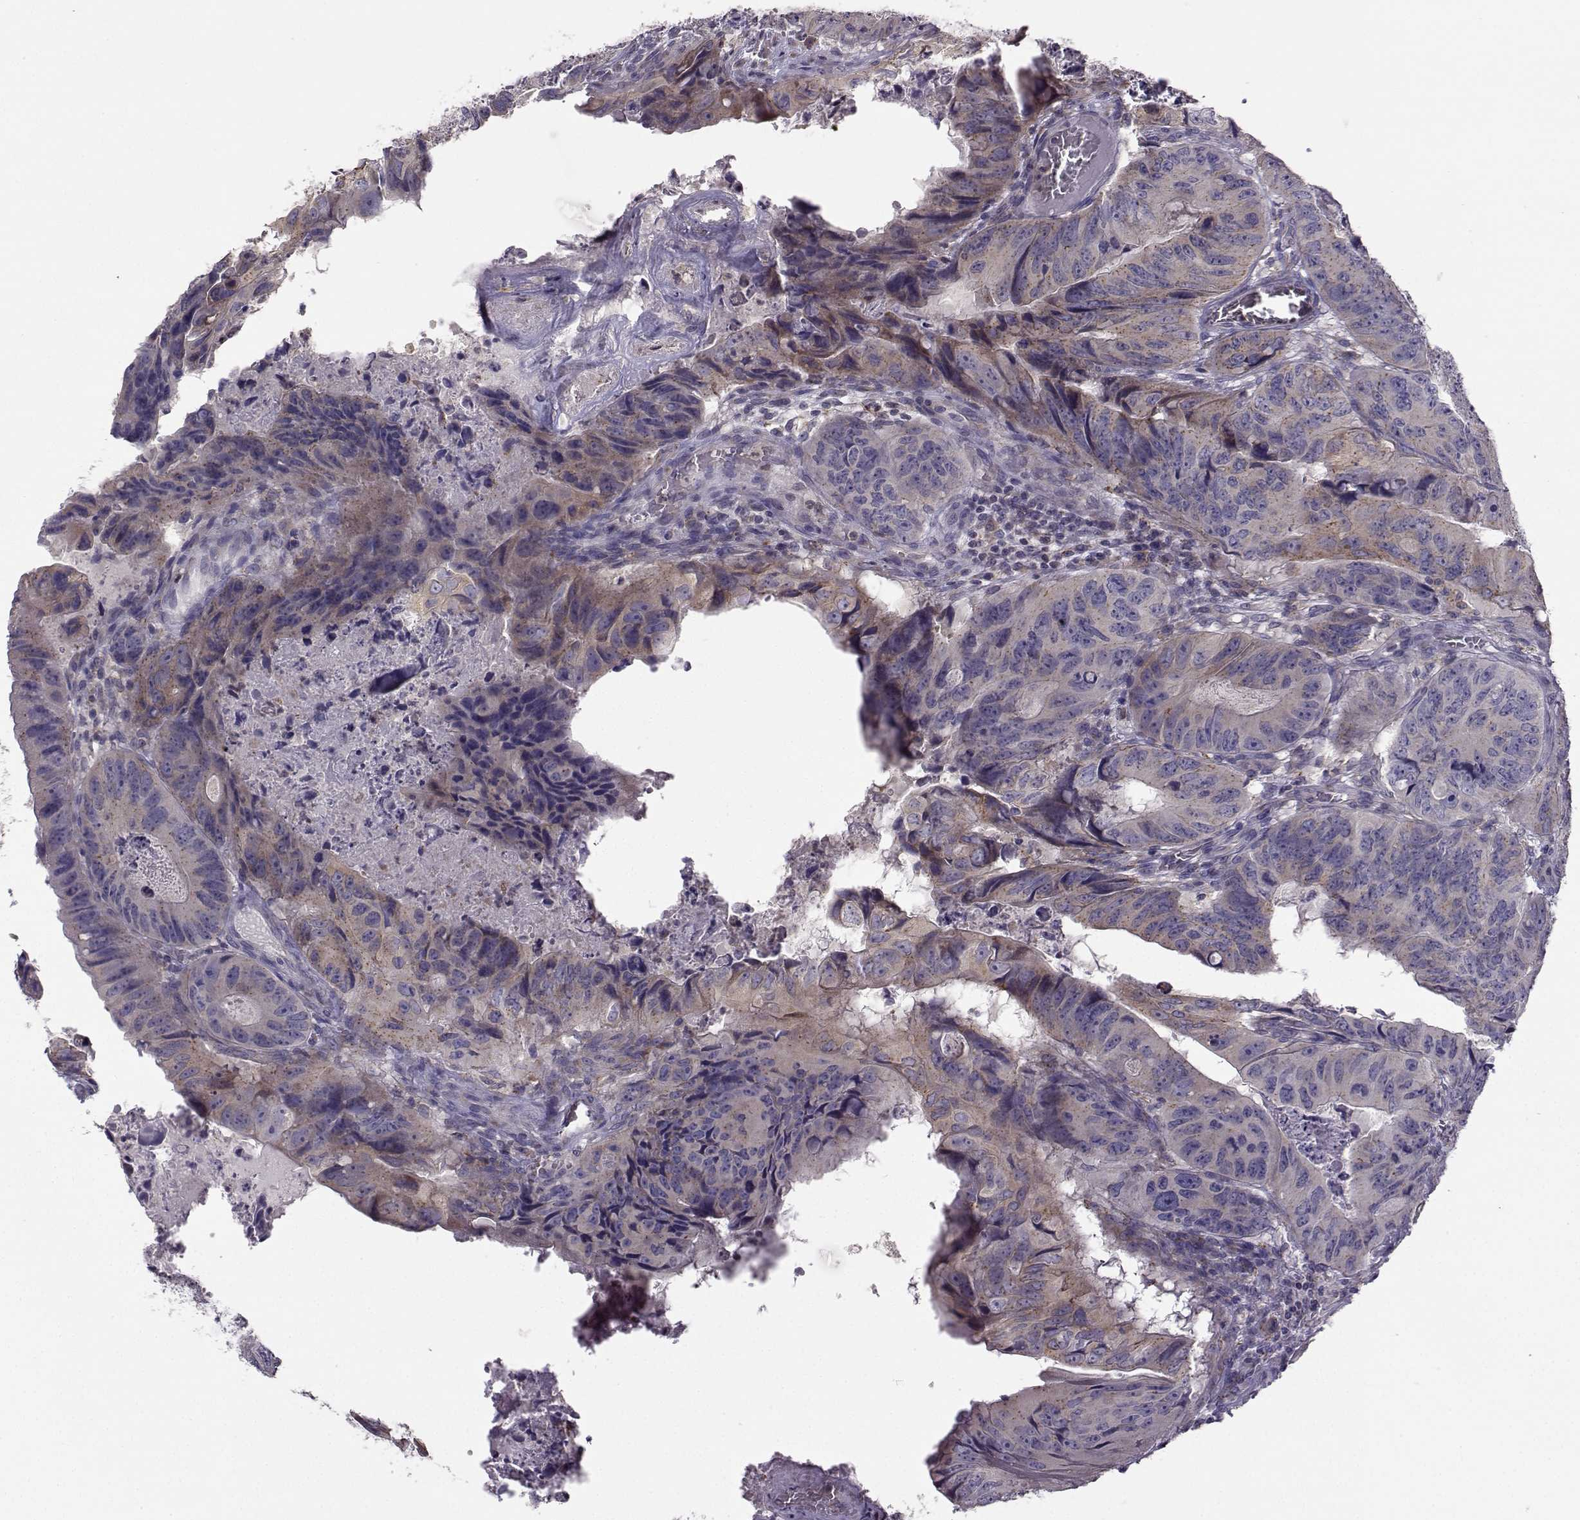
{"staining": {"intensity": "weak", "quantity": "<25%", "location": "cytoplasmic/membranous"}, "tissue": "colorectal cancer", "cell_type": "Tumor cells", "image_type": "cancer", "snomed": [{"axis": "morphology", "description": "Adenocarcinoma, NOS"}, {"axis": "topography", "description": "Colon"}], "caption": "A histopathology image of colorectal cancer (adenocarcinoma) stained for a protein demonstrates no brown staining in tumor cells.", "gene": "FCAMR", "patient": {"sex": "male", "age": 79}}